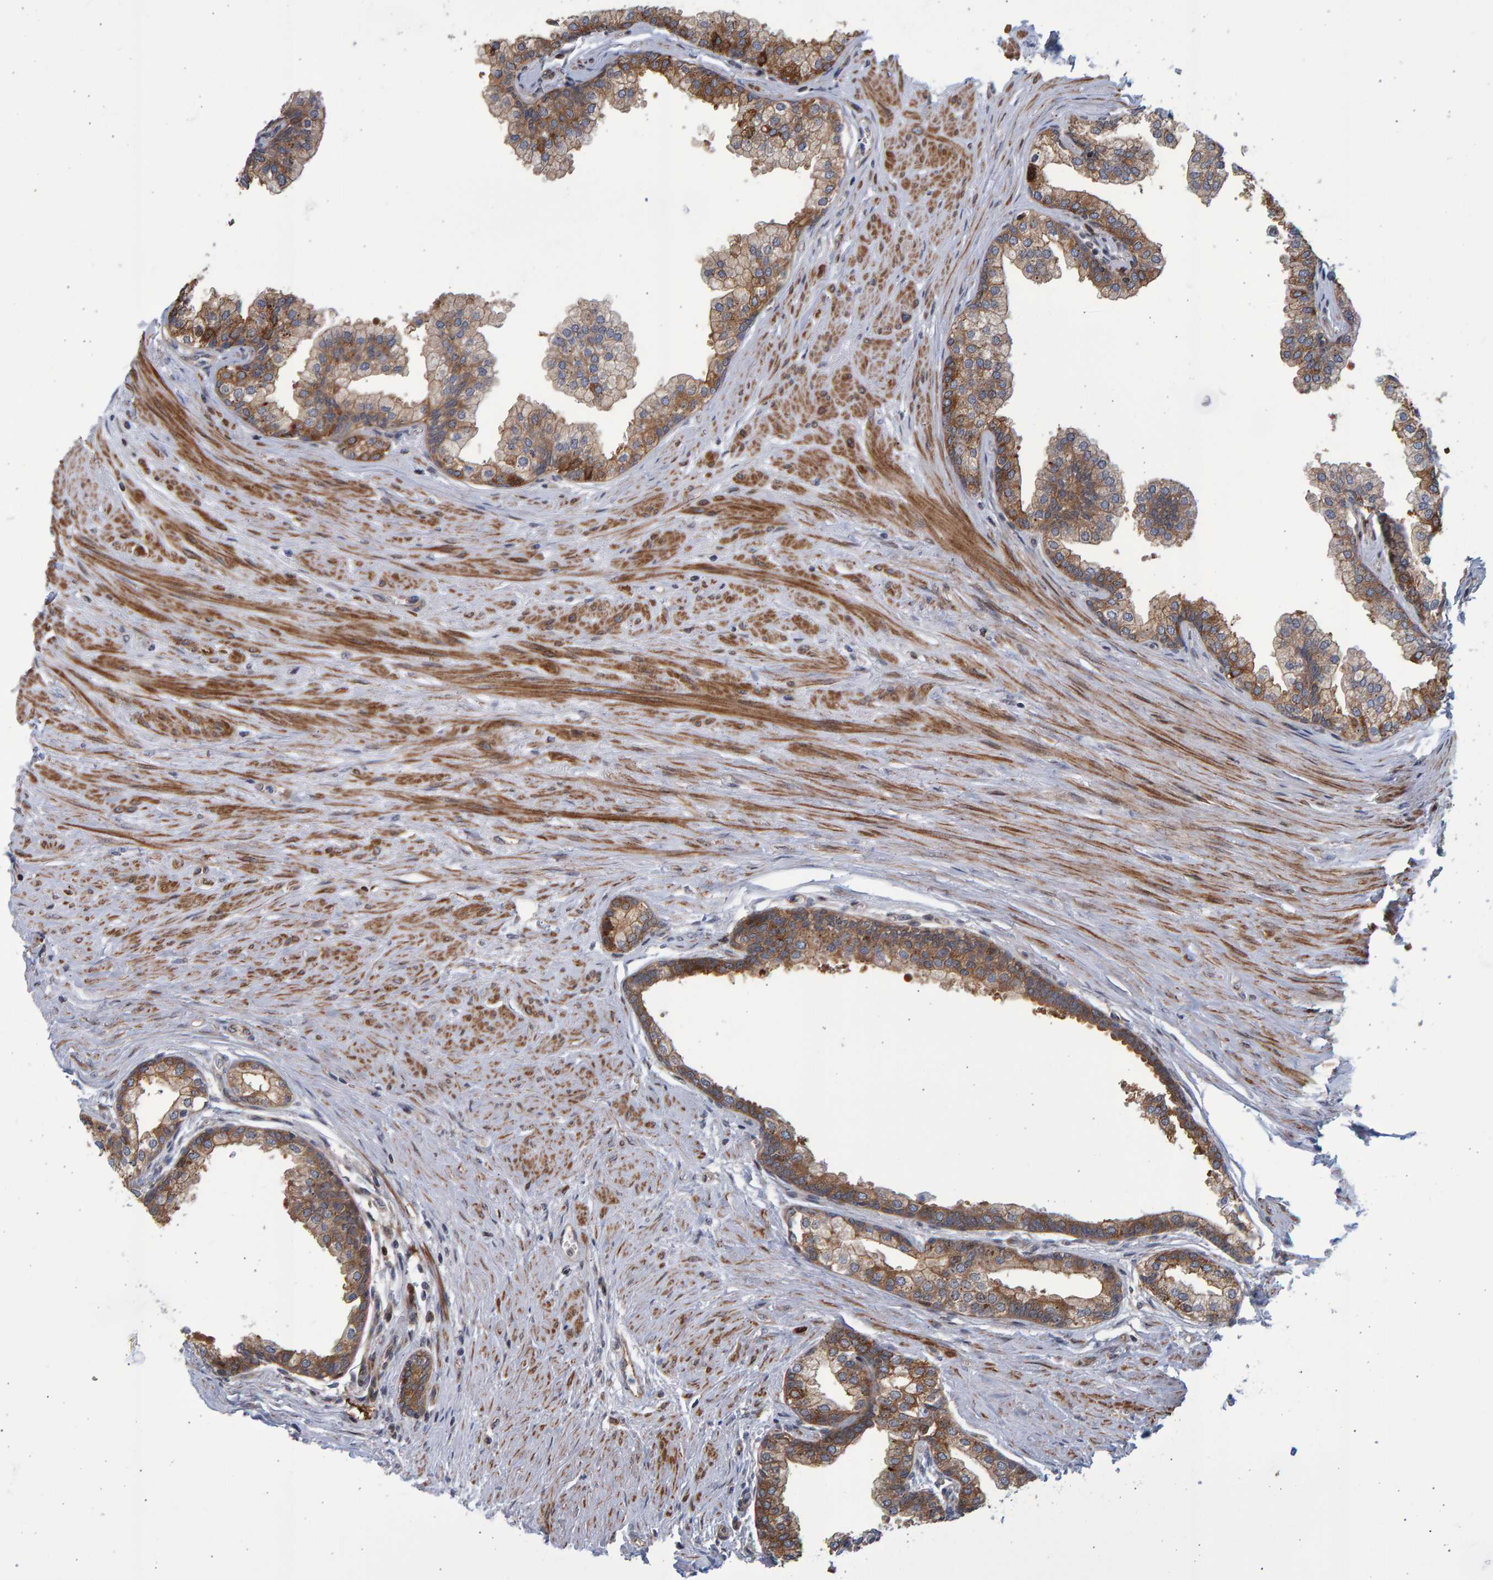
{"staining": {"intensity": "moderate", "quantity": ">75%", "location": "cytoplasmic/membranous"}, "tissue": "prostate", "cell_type": "Glandular cells", "image_type": "normal", "snomed": [{"axis": "morphology", "description": "Normal tissue, NOS"}, {"axis": "morphology", "description": "Urothelial carcinoma, Low grade"}, {"axis": "topography", "description": "Urinary bladder"}, {"axis": "topography", "description": "Prostate"}], "caption": "Immunohistochemical staining of normal human prostate reveals moderate cytoplasmic/membranous protein positivity in approximately >75% of glandular cells. The staining was performed using DAB, with brown indicating positive protein expression. Nuclei are stained blue with hematoxylin.", "gene": "LRBA", "patient": {"sex": "male", "age": 60}}